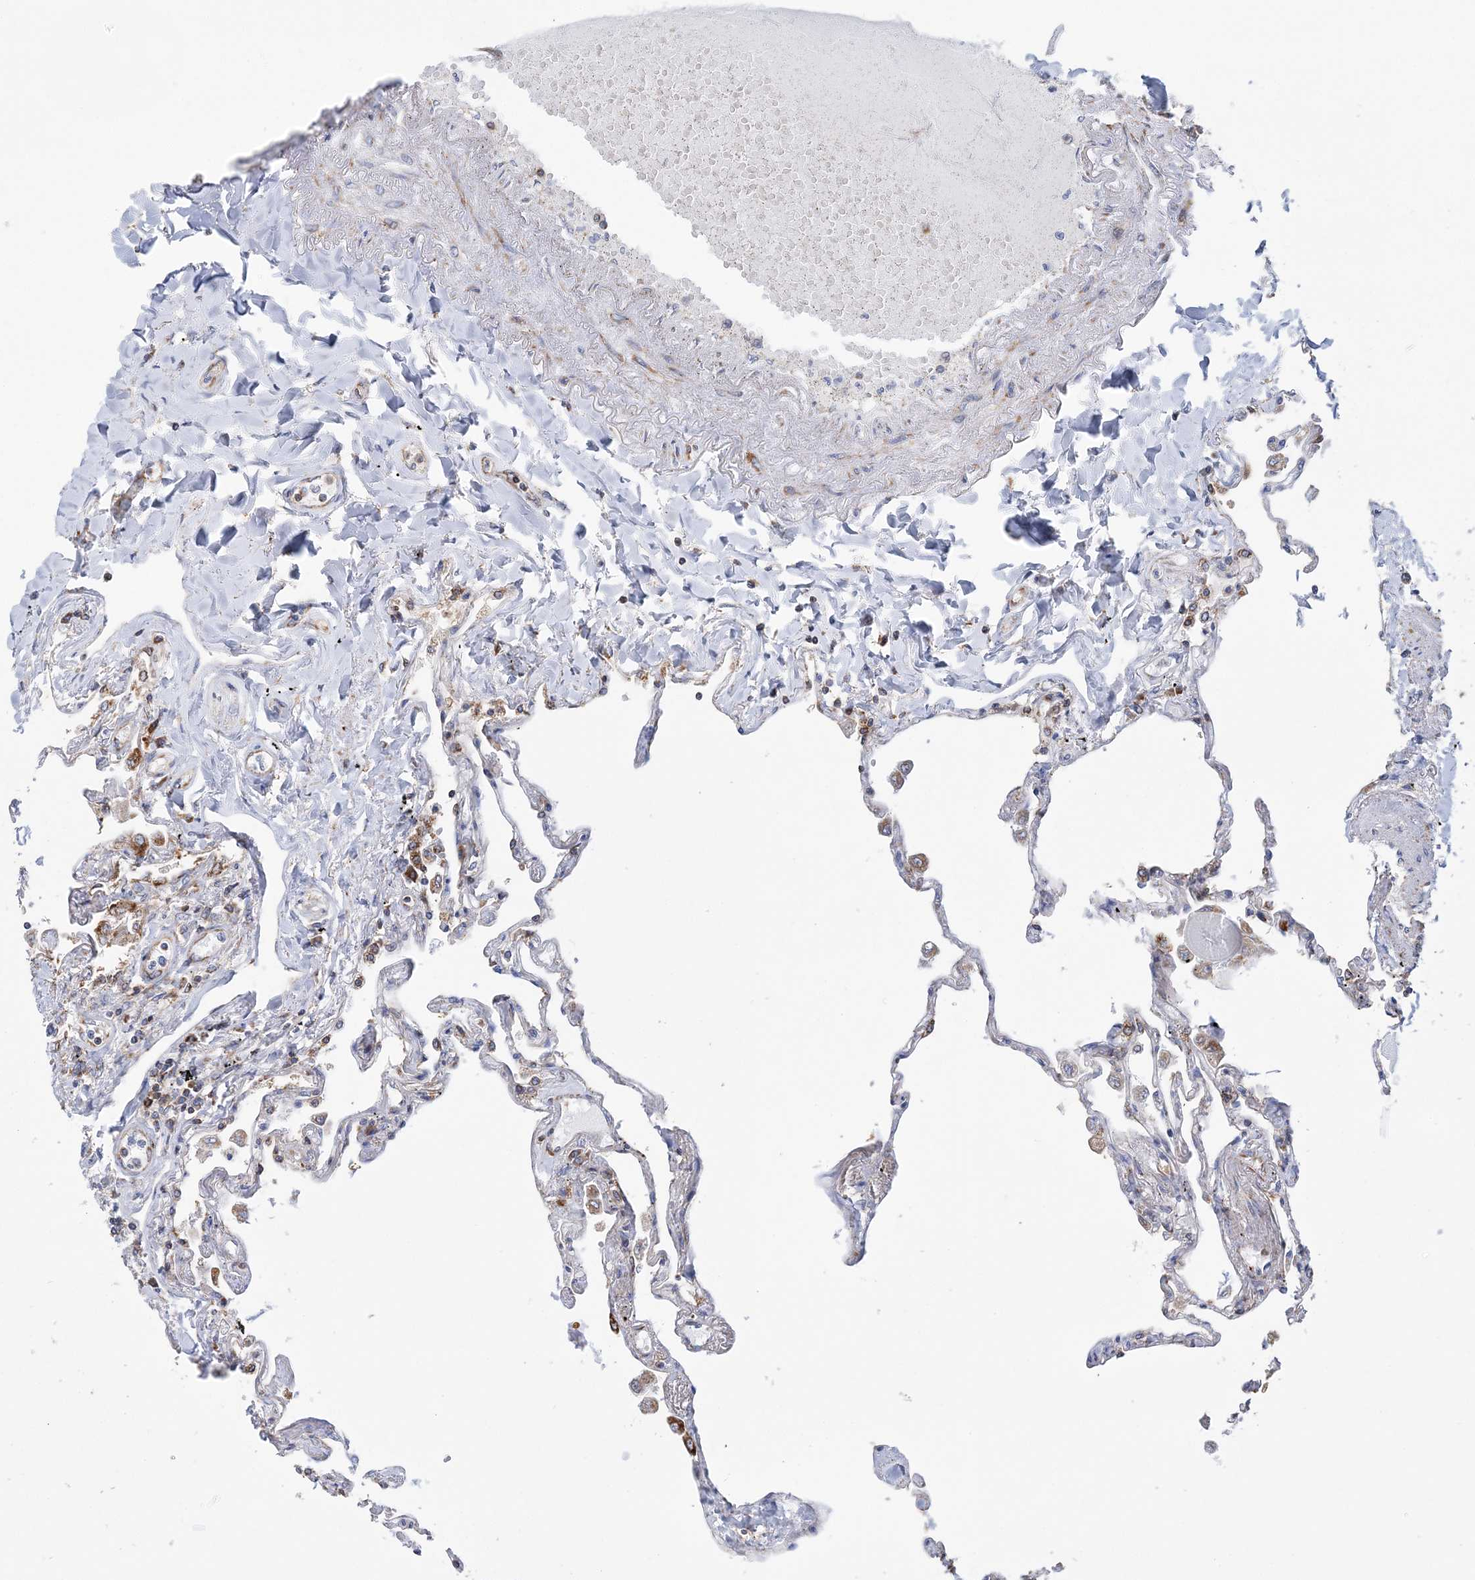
{"staining": {"intensity": "weak", "quantity": "25%-75%", "location": "cytoplasmic/membranous"}, "tissue": "lung", "cell_type": "Alveolar cells", "image_type": "normal", "snomed": [{"axis": "morphology", "description": "Normal tissue, NOS"}, {"axis": "topography", "description": "Lung"}], "caption": "Immunohistochemistry of benign human lung reveals low levels of weak cytoplasmic/membranous positivity in approximately 25%-75% of alveolar cells. The staining was performed using DAB (3,3'-diaminobenzidine), with brown indicating positive protein expression. Nuclei are stained blue with hematoxylin.", "gene": "TTC32", "patient": {"sex": "female", "age": 67}}